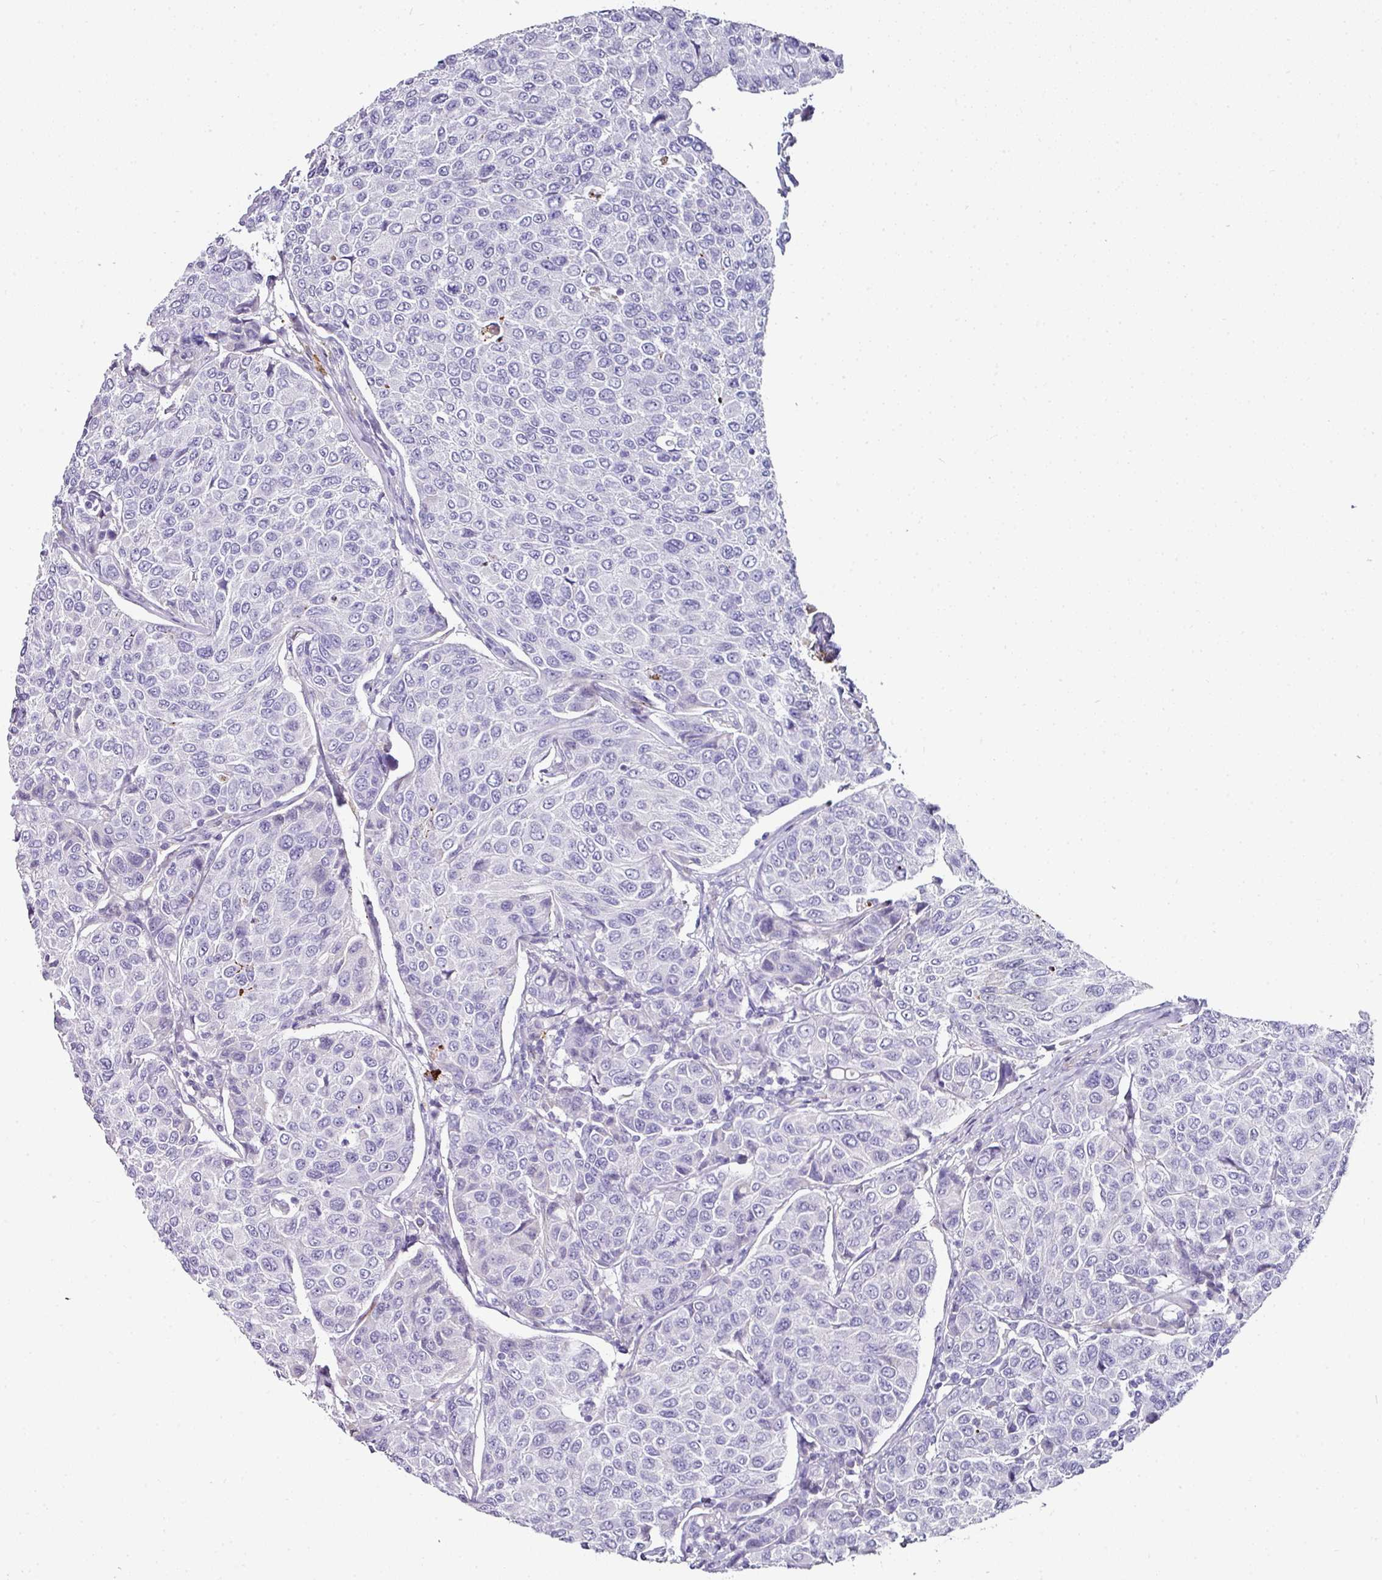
{"staining": {"intensity": "negative", "quantity": "none", "location": "none"}, "tissue": "breast cancer", "cell_type": "Tumor cells", "image_type": "cancer", "snomed": [{"axis": "morphology", "description": "Duct carcinoma"}, {"axis": "topography", "description": "Breast"}], "caption": "High magnification brightfield microscopy of infiltrating ductal carcinoma (breast) stained with DAB (3,3'-diaminobenzidine) (brown) and counterstained with hematoxylin (blue): tumor cells show no significant expression.", "gene": "TMPRSS9", "patient": {"sex": "female", "age": 55}}